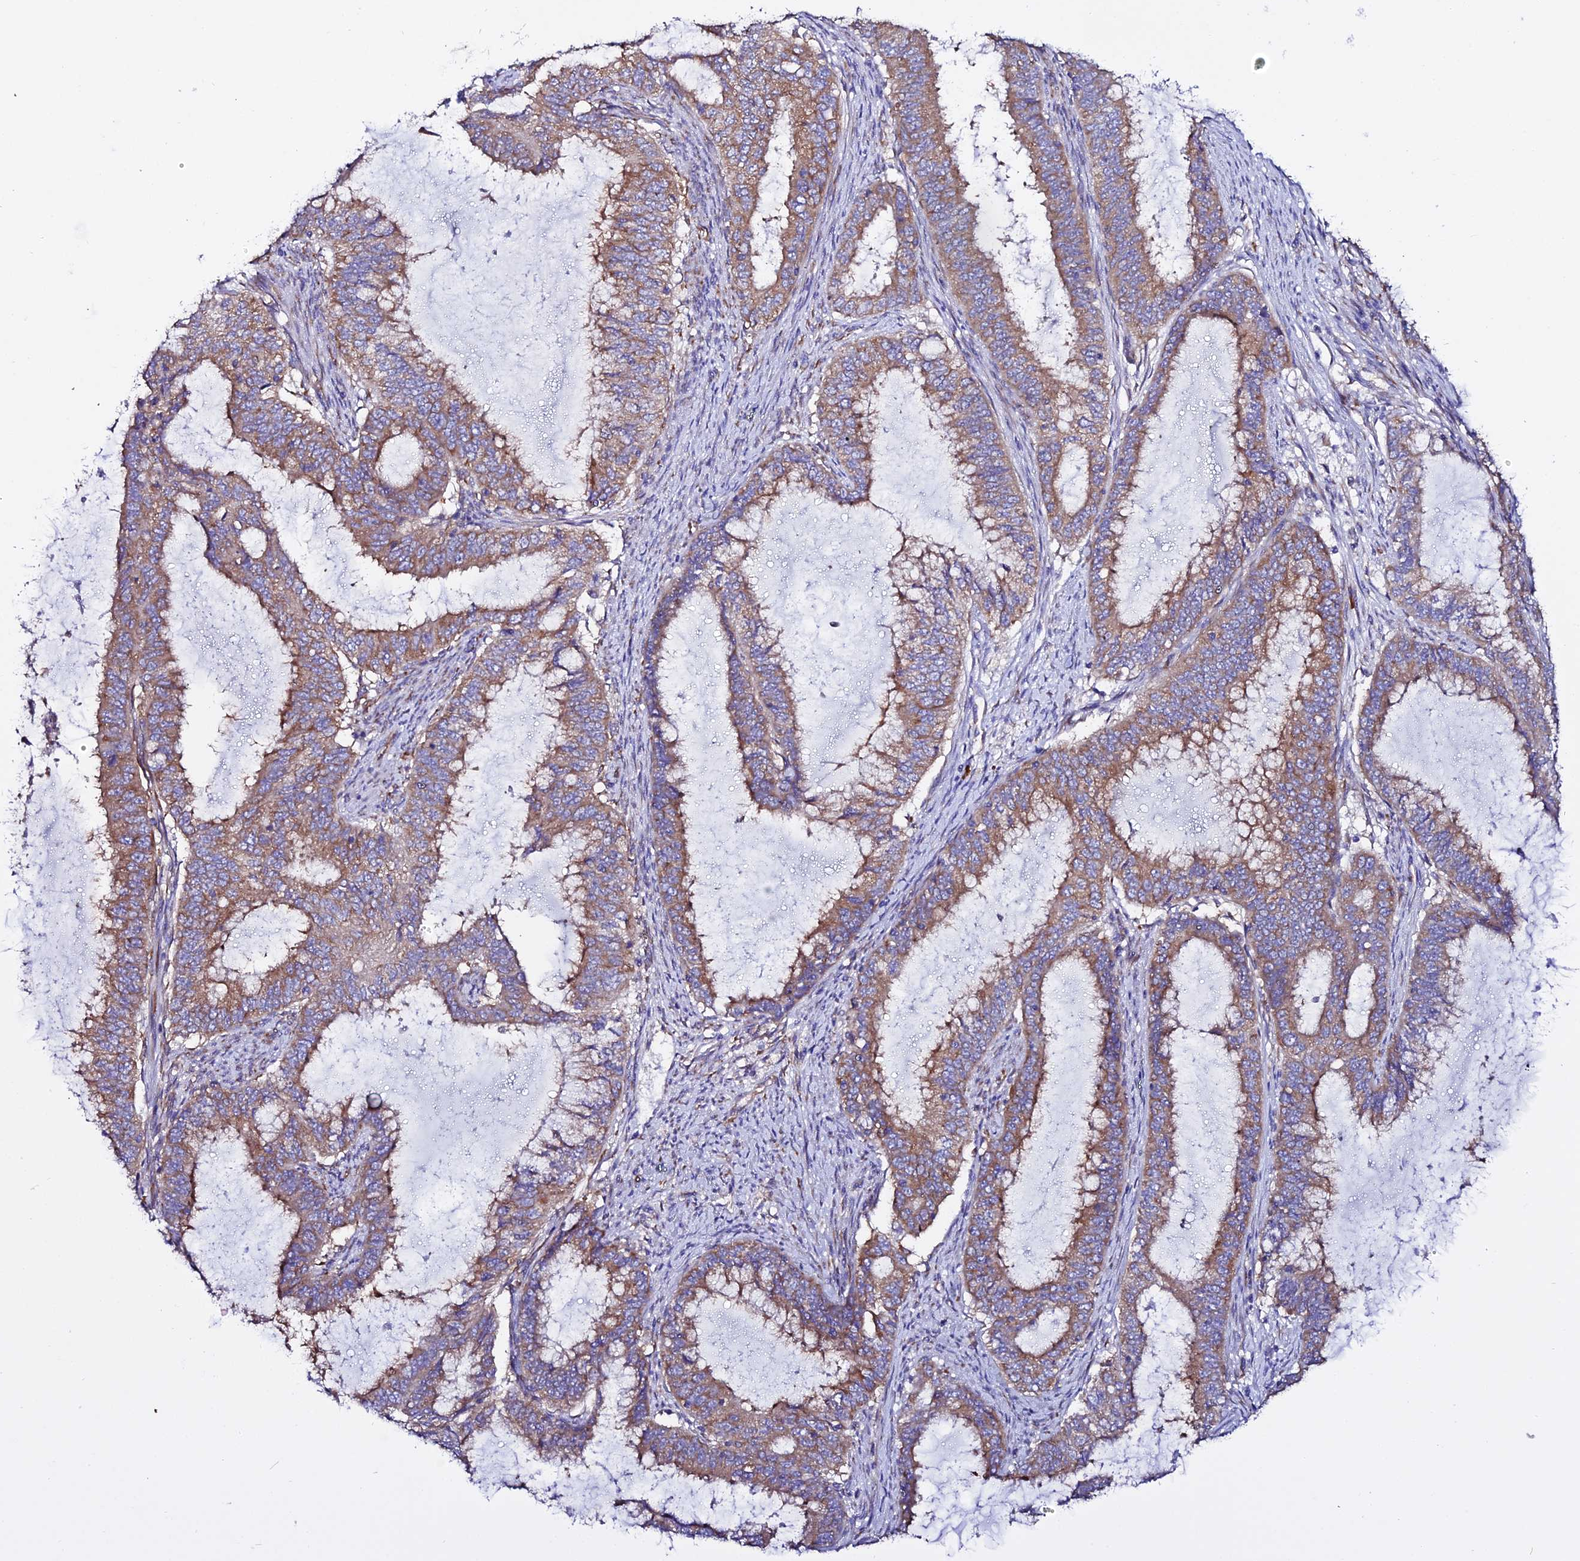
{"staining": {"intensity": "moderate", "quantity": ">75%", "location": "cytoplasmic/membranous"}, "tissue": "endometrial cancer", "cell_type": "Tumor cells", "image_type": "cancer", "snomed": [{"axis": "morphology", "description": "Adenocarcinoma, NOS"}, {"axis": "topography", "description": "Endometrium"}], "caption": "About >75% of tumor cells in human endometrial adenocarcinoma display moderate cytoplasmic/membranous protein expression as visualized by brown immunohistochemical staining.", "gene": "EEF1G", "patient": {"sex": "female", "age": 51}}